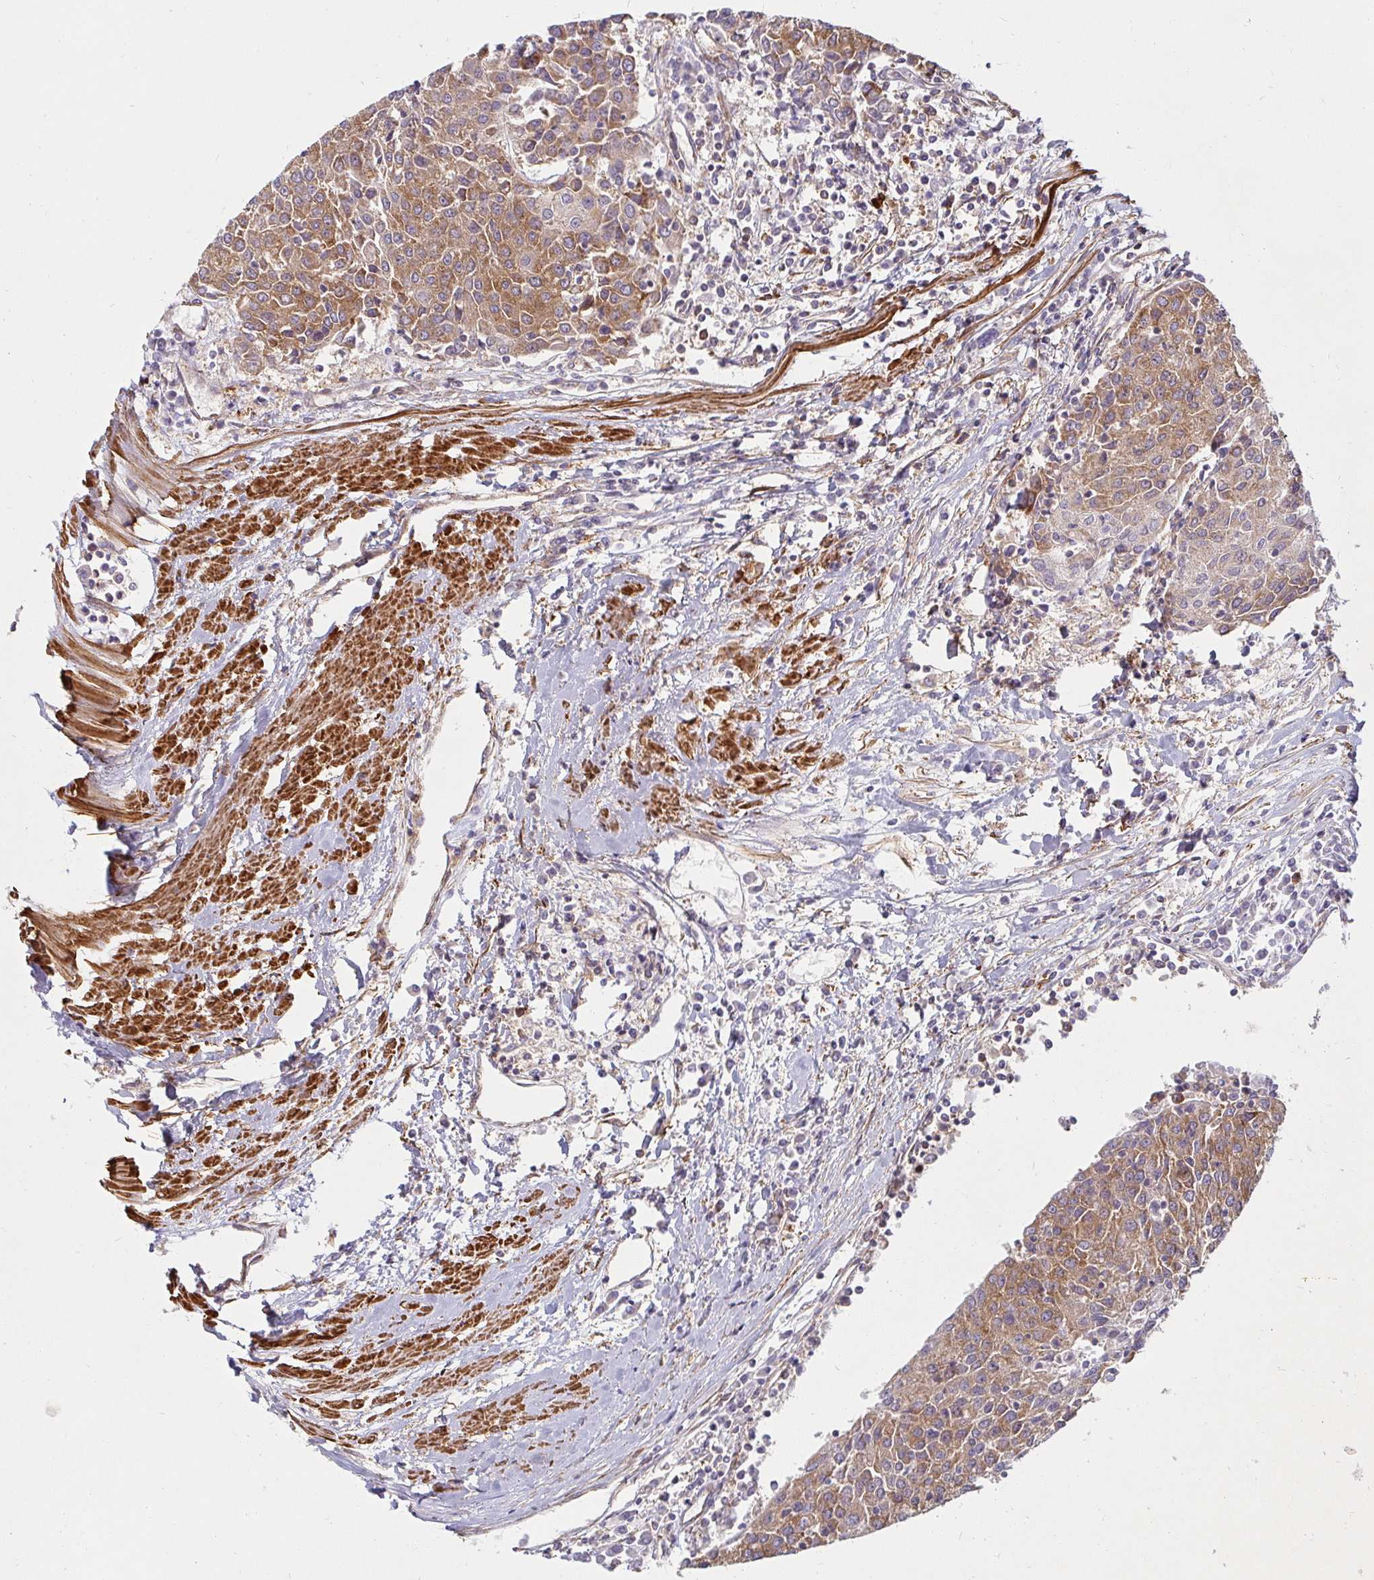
{"staining": {"intensity": "moderate", "quantity": ">75%", "location": "cytoplasmic/membranous"}, "tissue": "urothelial cancer", "cell_type": "Tumor cells", "image_type": "cancer", "snomed": [{"axis": "morphology", "description": "Urothelial carcinoma, High grade"}, {"axis": "topography", "description": "Urinary bladder"}], "caption": "DAB immunohistochemical staining of urothelial cancer exhibits moderate cytoplasmic/membranous protein expression in about >75% of tumor cells.", "gene": "BTF3", "patient": {"sex": "female", "age": 85}}